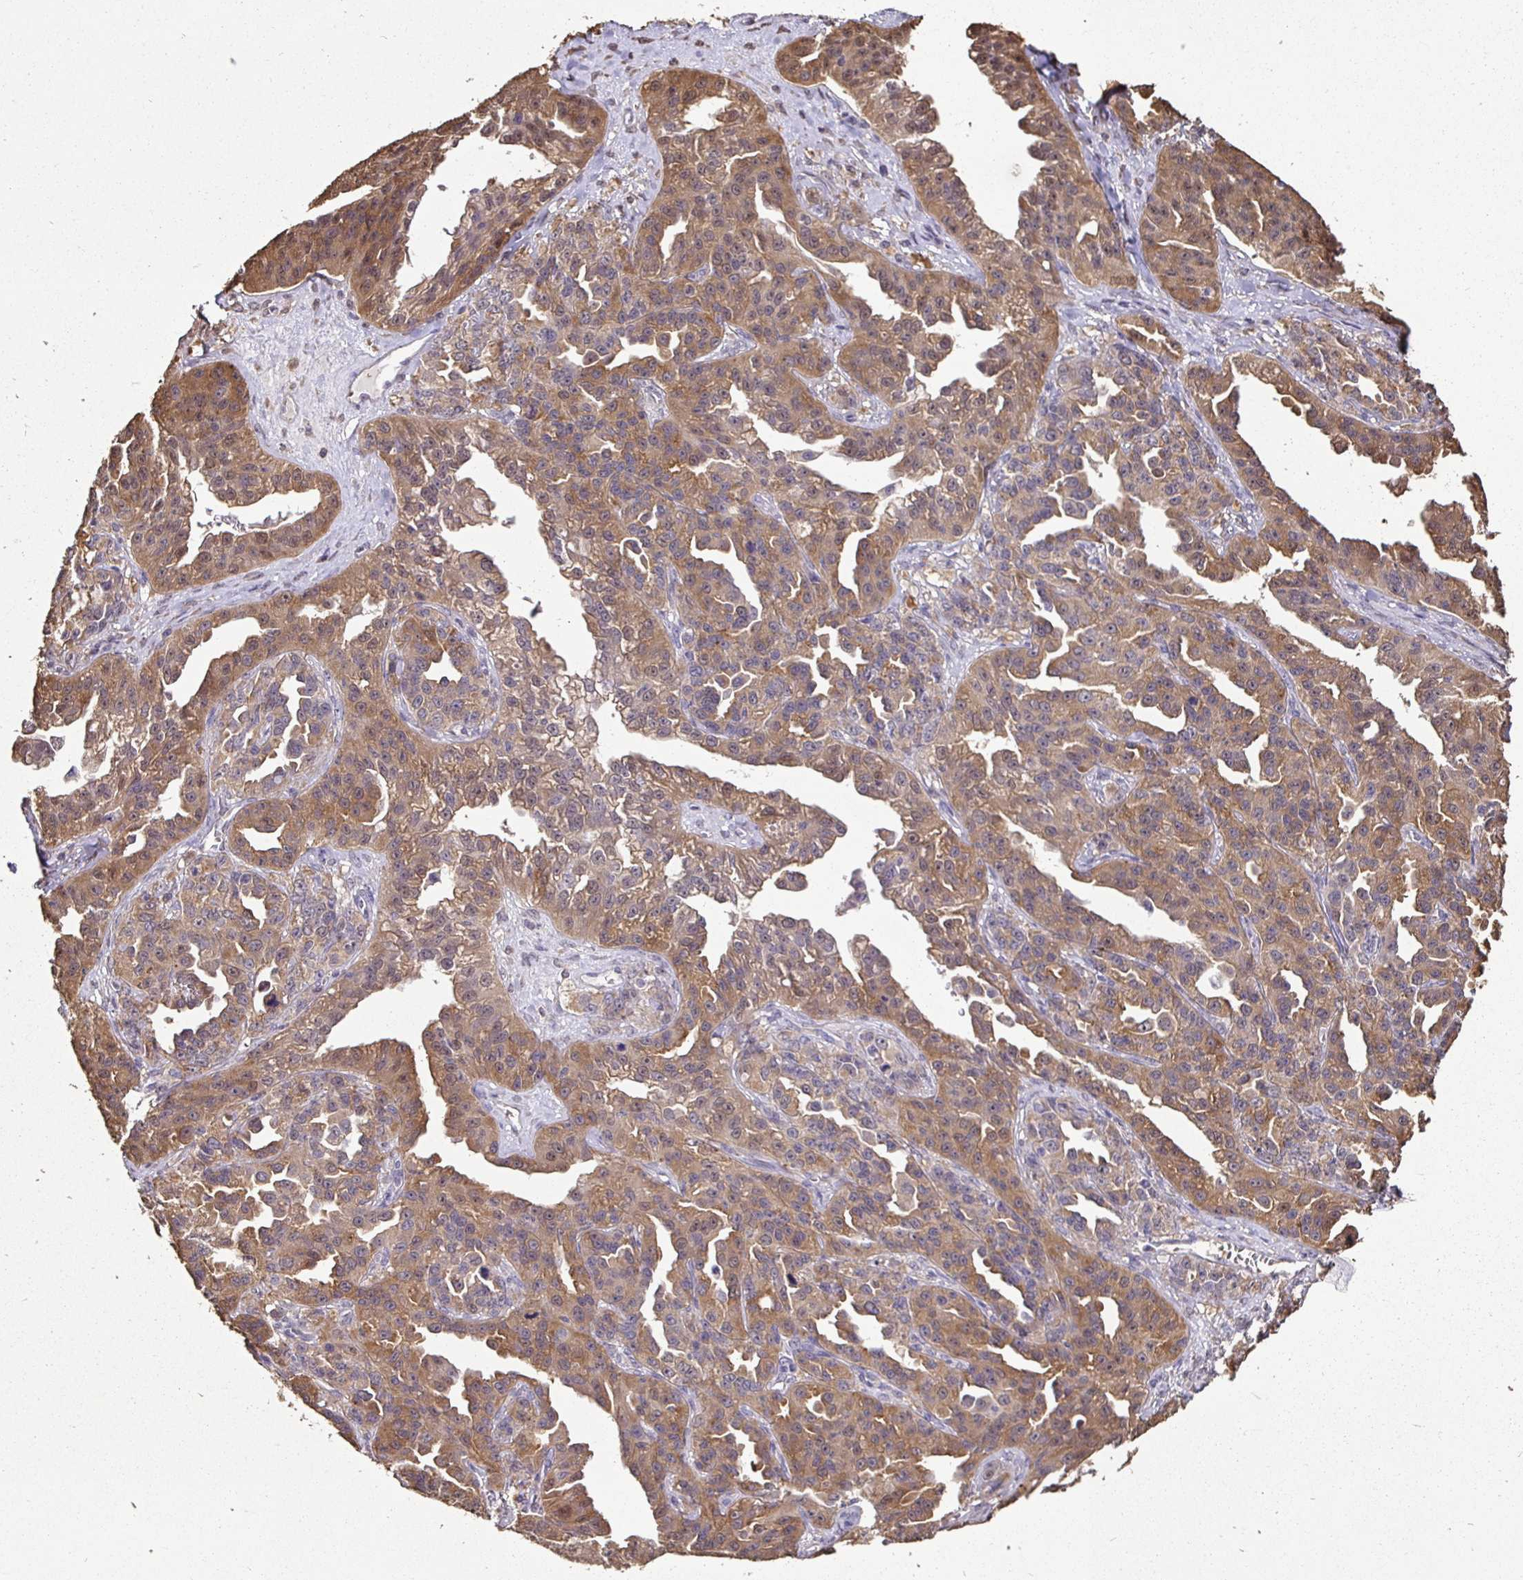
{"staining": {"intensity": "moderate", "quantity": ">75%", "location": "cytoplasmic/membranous"}, "tissue": "ovarian cancer", "cell_type": "Tumor cells", "image_type": "cancer", "snomed": [{"axis": "morphology", "description": "Cystadenocarcinoma, serous, NOS"}, {"axis": "topography", "description": "Ovary"}], "caption": "Brown immunohistochemical staining in human ovarian cancer shows moderate cytoplasmic/membranous staining in about >75% of tumor cells. Using DAB (3,3'-diaminobenzidine) (brown) and hematoxylin (blue) stains, captured at high magnification using brightfield microscopy.", "gene": "MAPK8IP3", "patient": {"sex": "female", "age": 75}}